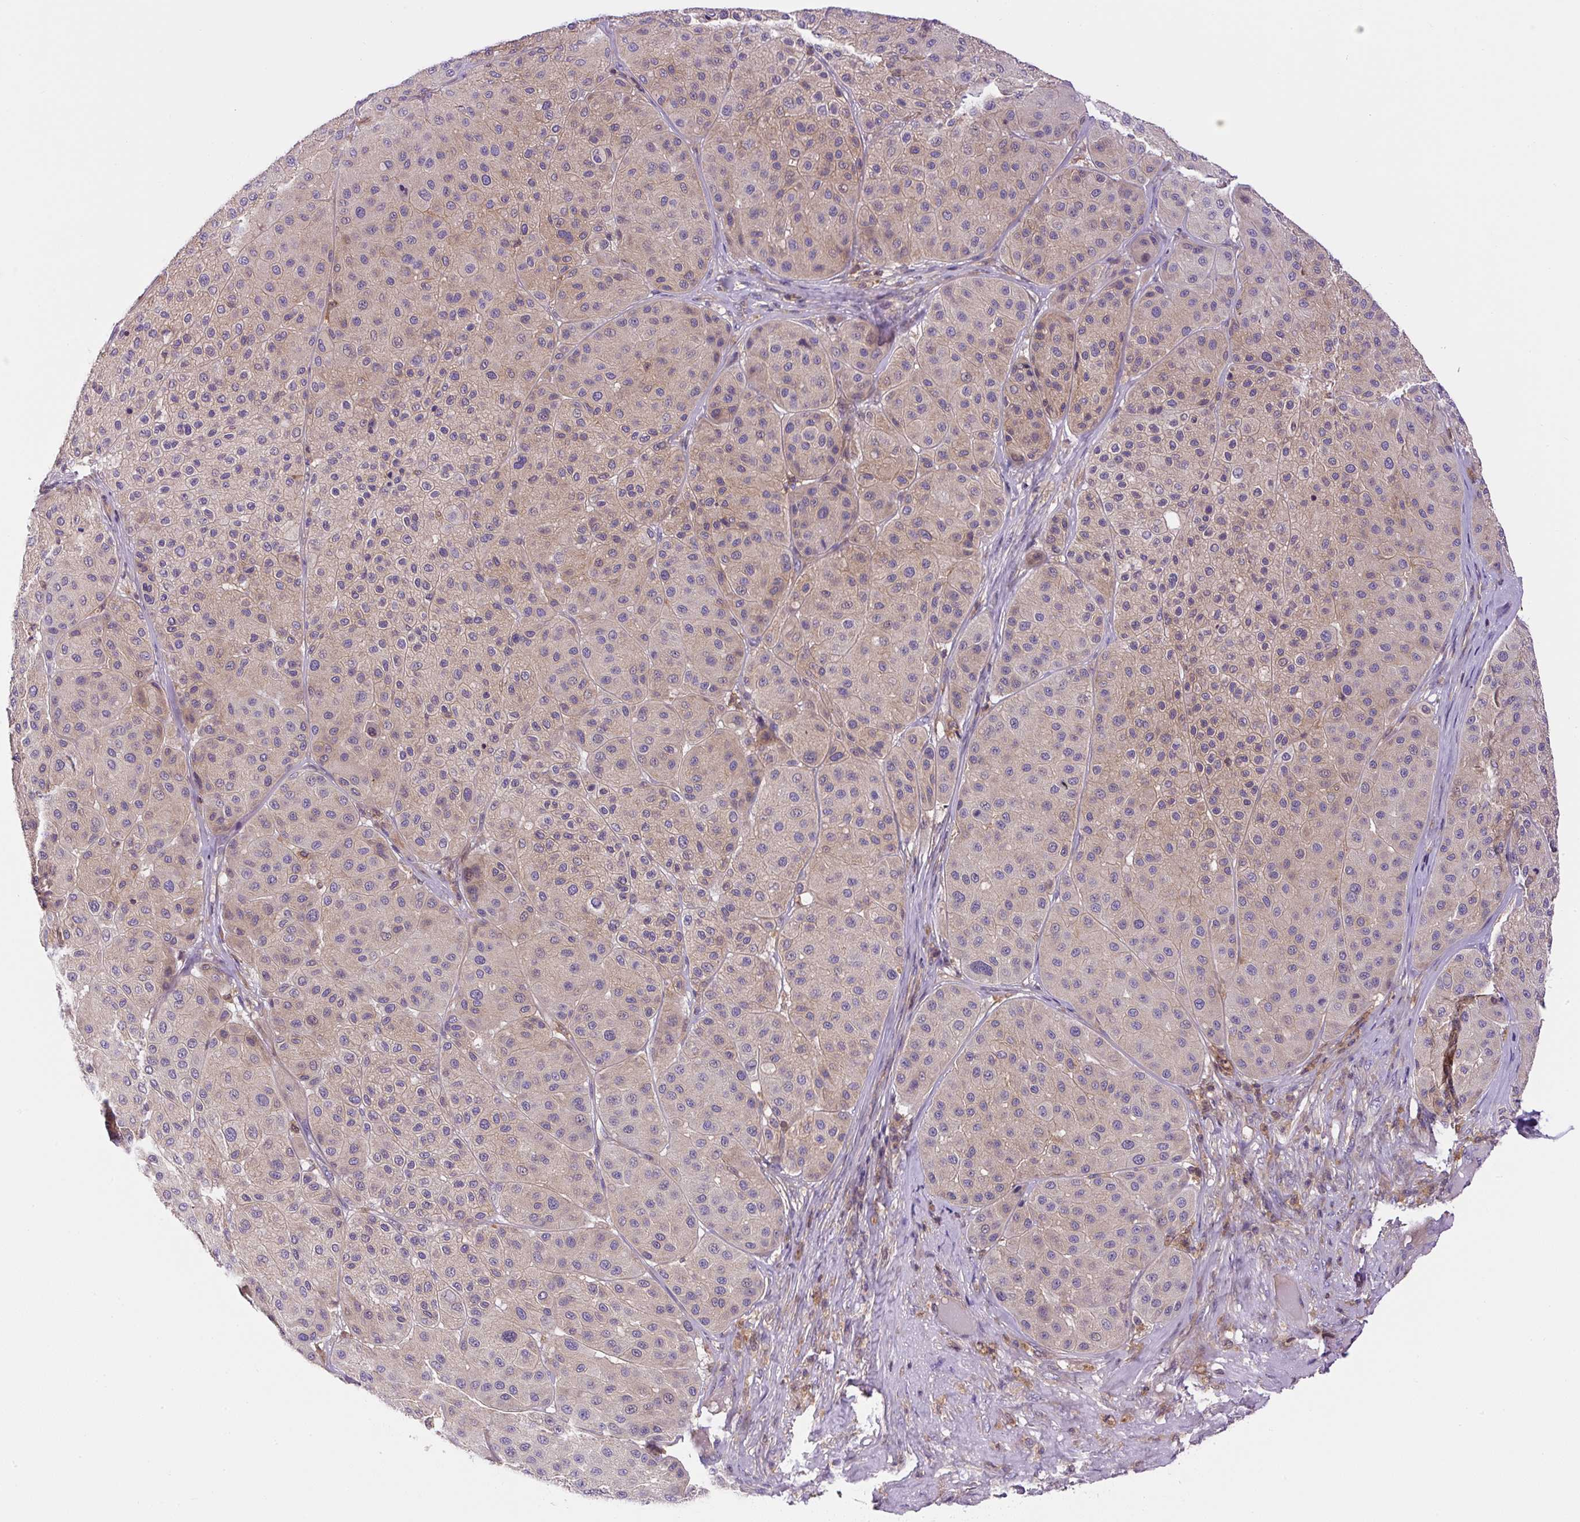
{"staining": {"intensity": "weak", "quantity": "<25%", "location": "cytoplasmic/membranous"}, "tissue": "melanoma", "cell_type": "Tumor cells", "image_type": "cancer", "snomed": [{"axis": "morphology", "description": "Malignant melanoma, Metastatic site"}, {"axis": "topography", "description": "Smooth muscle"}], "caption": "This micrograph is of malignant melanoma (metastatic site) stained with IHC to label a protein in brown with the nuclei are counter-stained blue. There is no expression in tumor cells. The staining is performed using DAB brown chromogen with nuclei counter-stained in using hematoxylin.", "gene": "CCDC28A", "patient": {"sex": "male", "age": 41}}